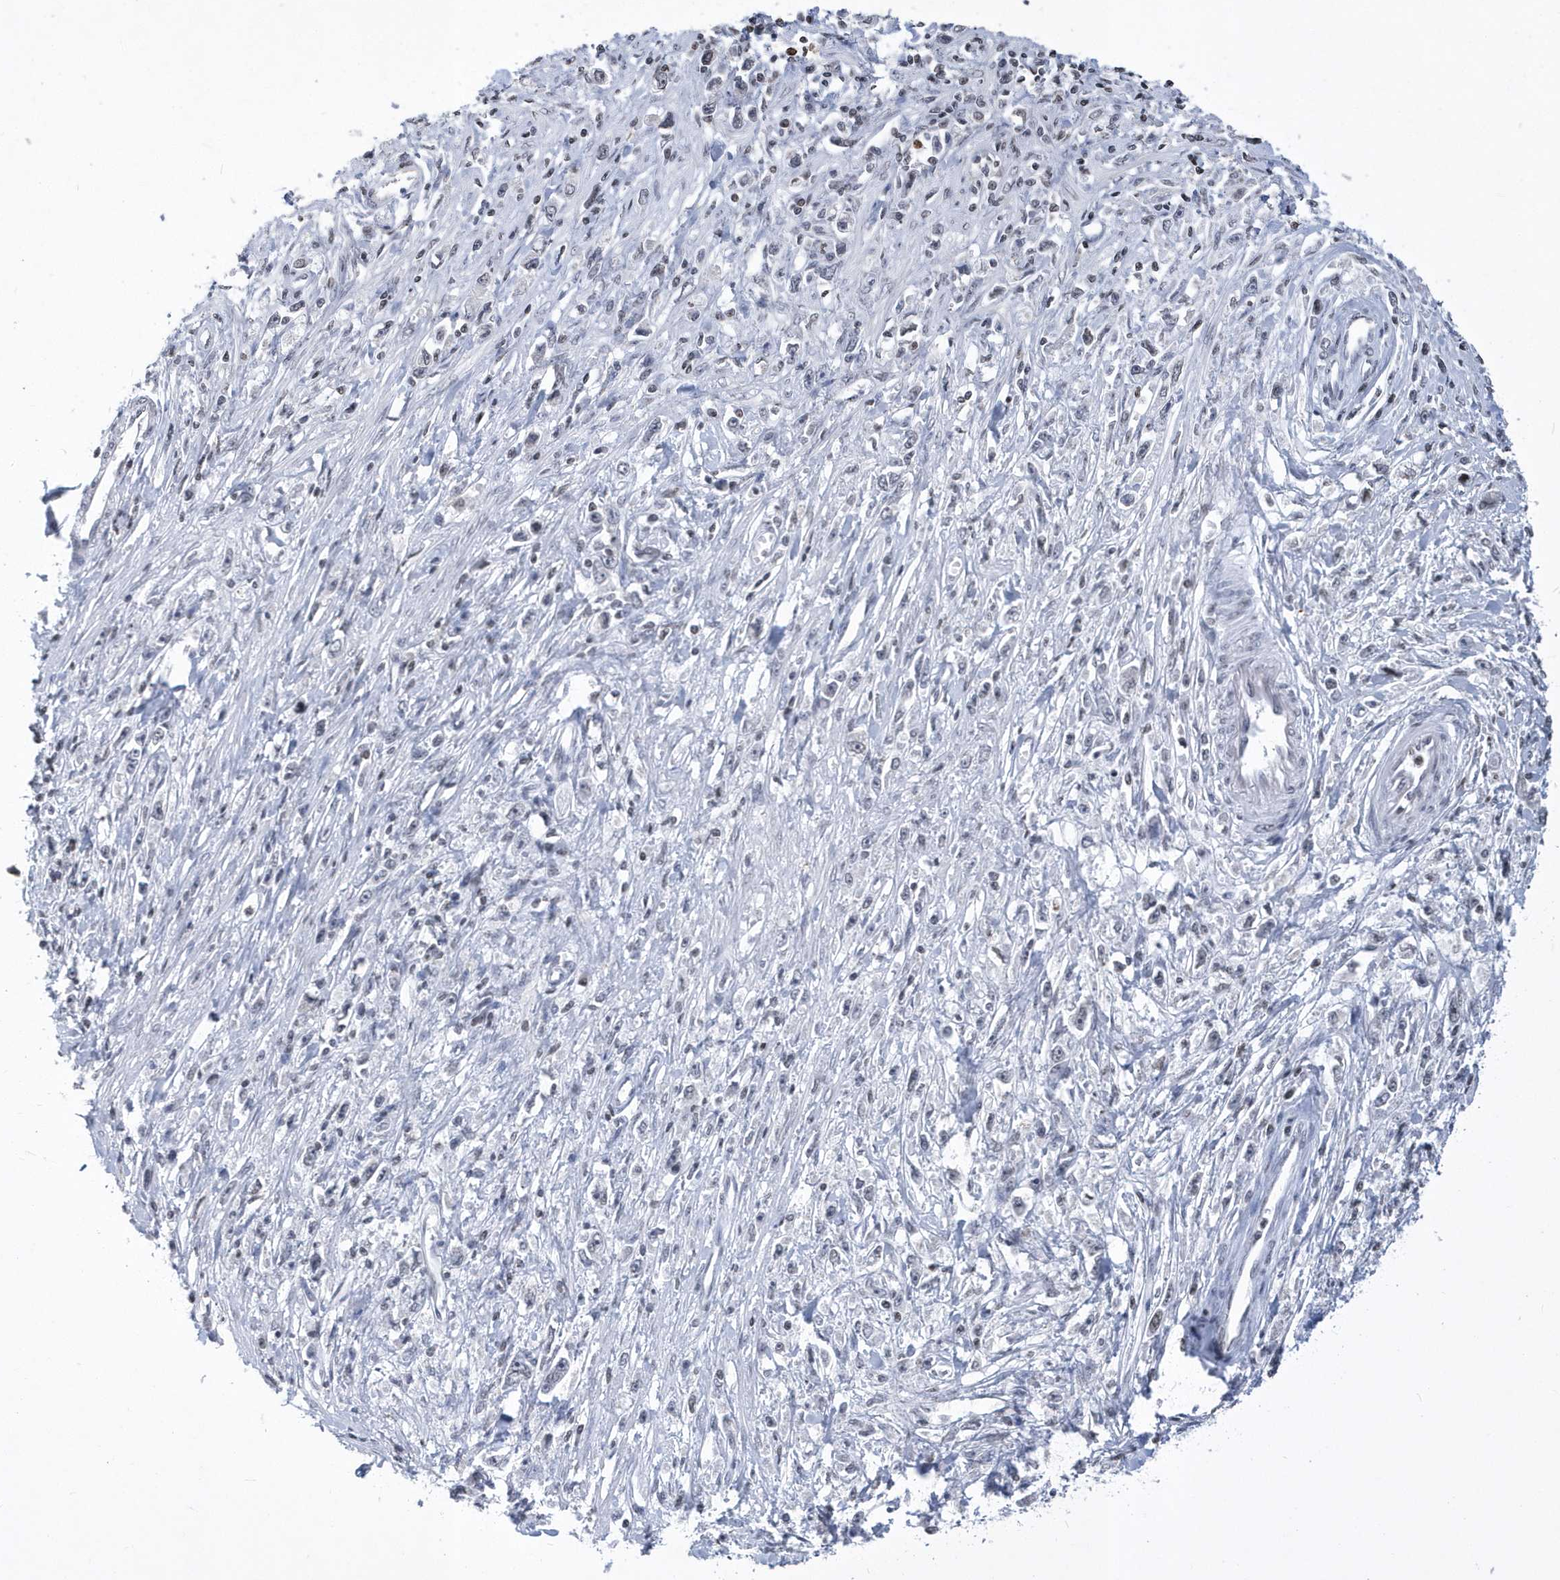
{"staining": {"intensity": "negative", "quantity": "none", "location": "none"}, "tissue": "stomach cancer", "cell_type": "Tumor cells", "image_type": "cancer", "snomed": [{"axis": "morphology", "description": "Adenocarcinoma, NOS"}, {"axis": "topography", "description": "Stomach"}], "caption": "Photomicrograph shows no protein positivity in tumor cells of stomach cancer (adenocarcinoma) tissue.", "gene": "VWA5B2", "patient": {"sex": "female", "age": 59}}